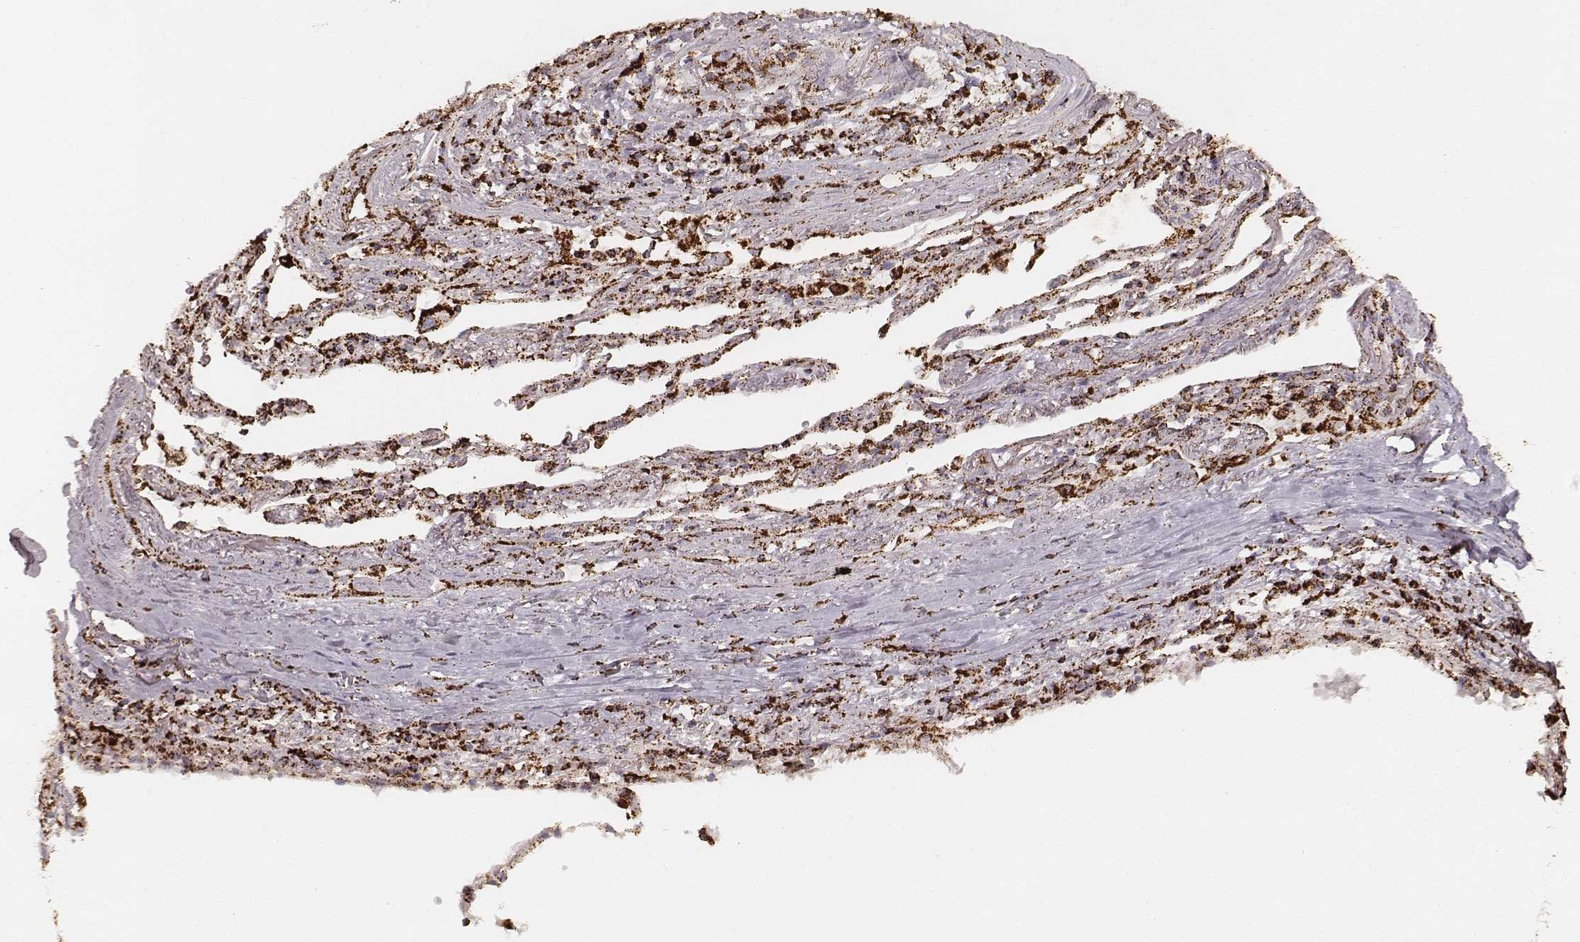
{"staining": {"intensity": "strong", "quantity": ">75%", "location": "cytoplasmic/membranous"}, "tissue": "lung cancer", "cell_type": "Tumor cells", "image_type": "cancer", "snomed": [{"axis": "morphology", "description": "Squamous cell carcinoma, NOS"}, {"axis": "topography", "description": "Lung"}], "caption": "Squamous cell carcinoma (lung) stained for a protein demonstrates strong cytoplasmic/membranous positivity in tumor cells.", "gene": "CS", "patient": {"sex": "male", "age": 73}}